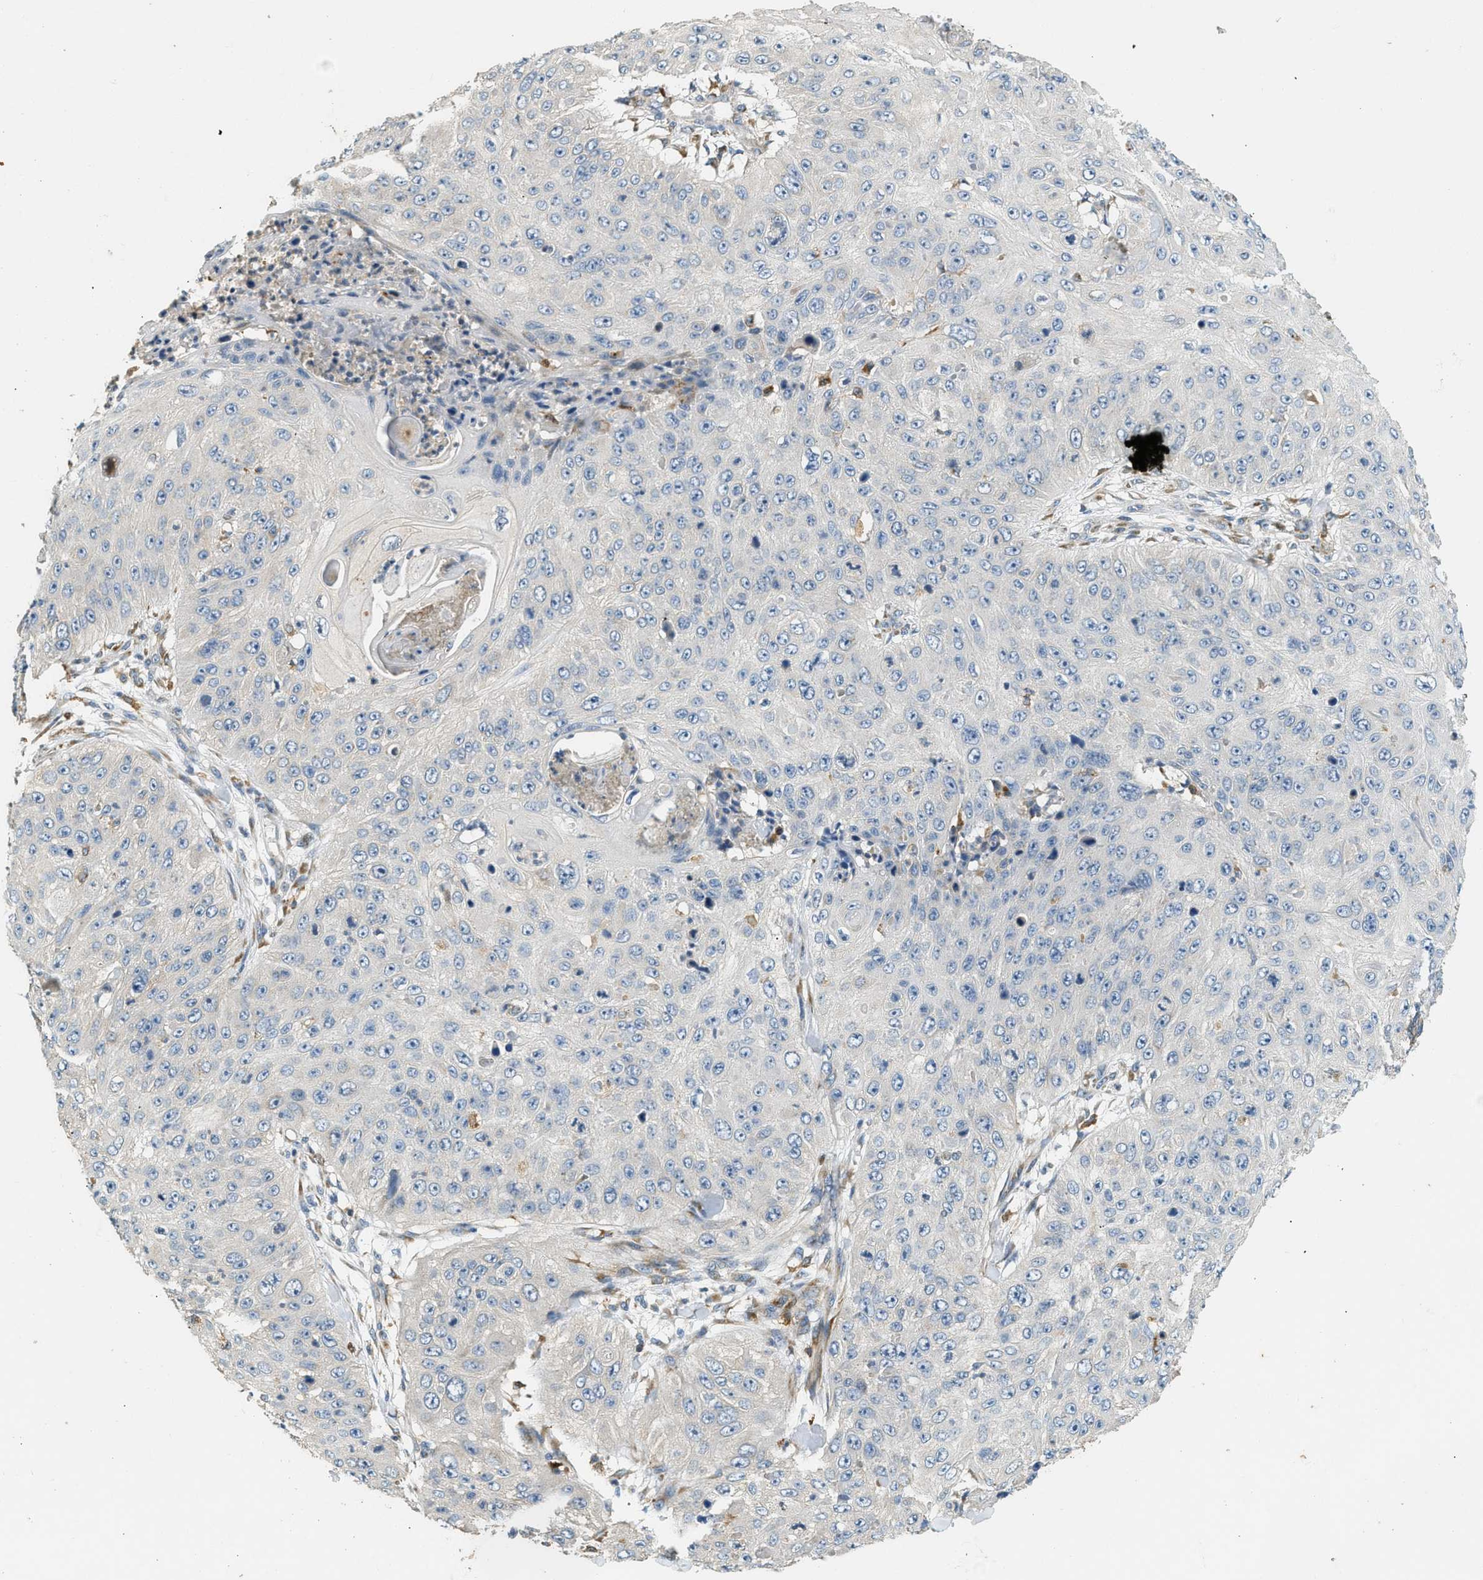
{"staining": {"intensity": "negative", "quantity": "none", "location": "none"}, "tissue": "skin cancer", "cell_type": "Tumor cells", "image_type": "cancer", "snomed": [{"axis": "morphology", "description": "Squamous cell carcinoma, NOS"}, {"axis": "topography", "description": "Skin"}], "caption": "There is no significant positivity in tumor cells of skin squamous cell carcinoma. The staining is performed using DAB brown chromogen with nuclei counter-stained in using hematoxylin.", "gene": "CTSB", "patient": {"sex": "female", "age": 80}}